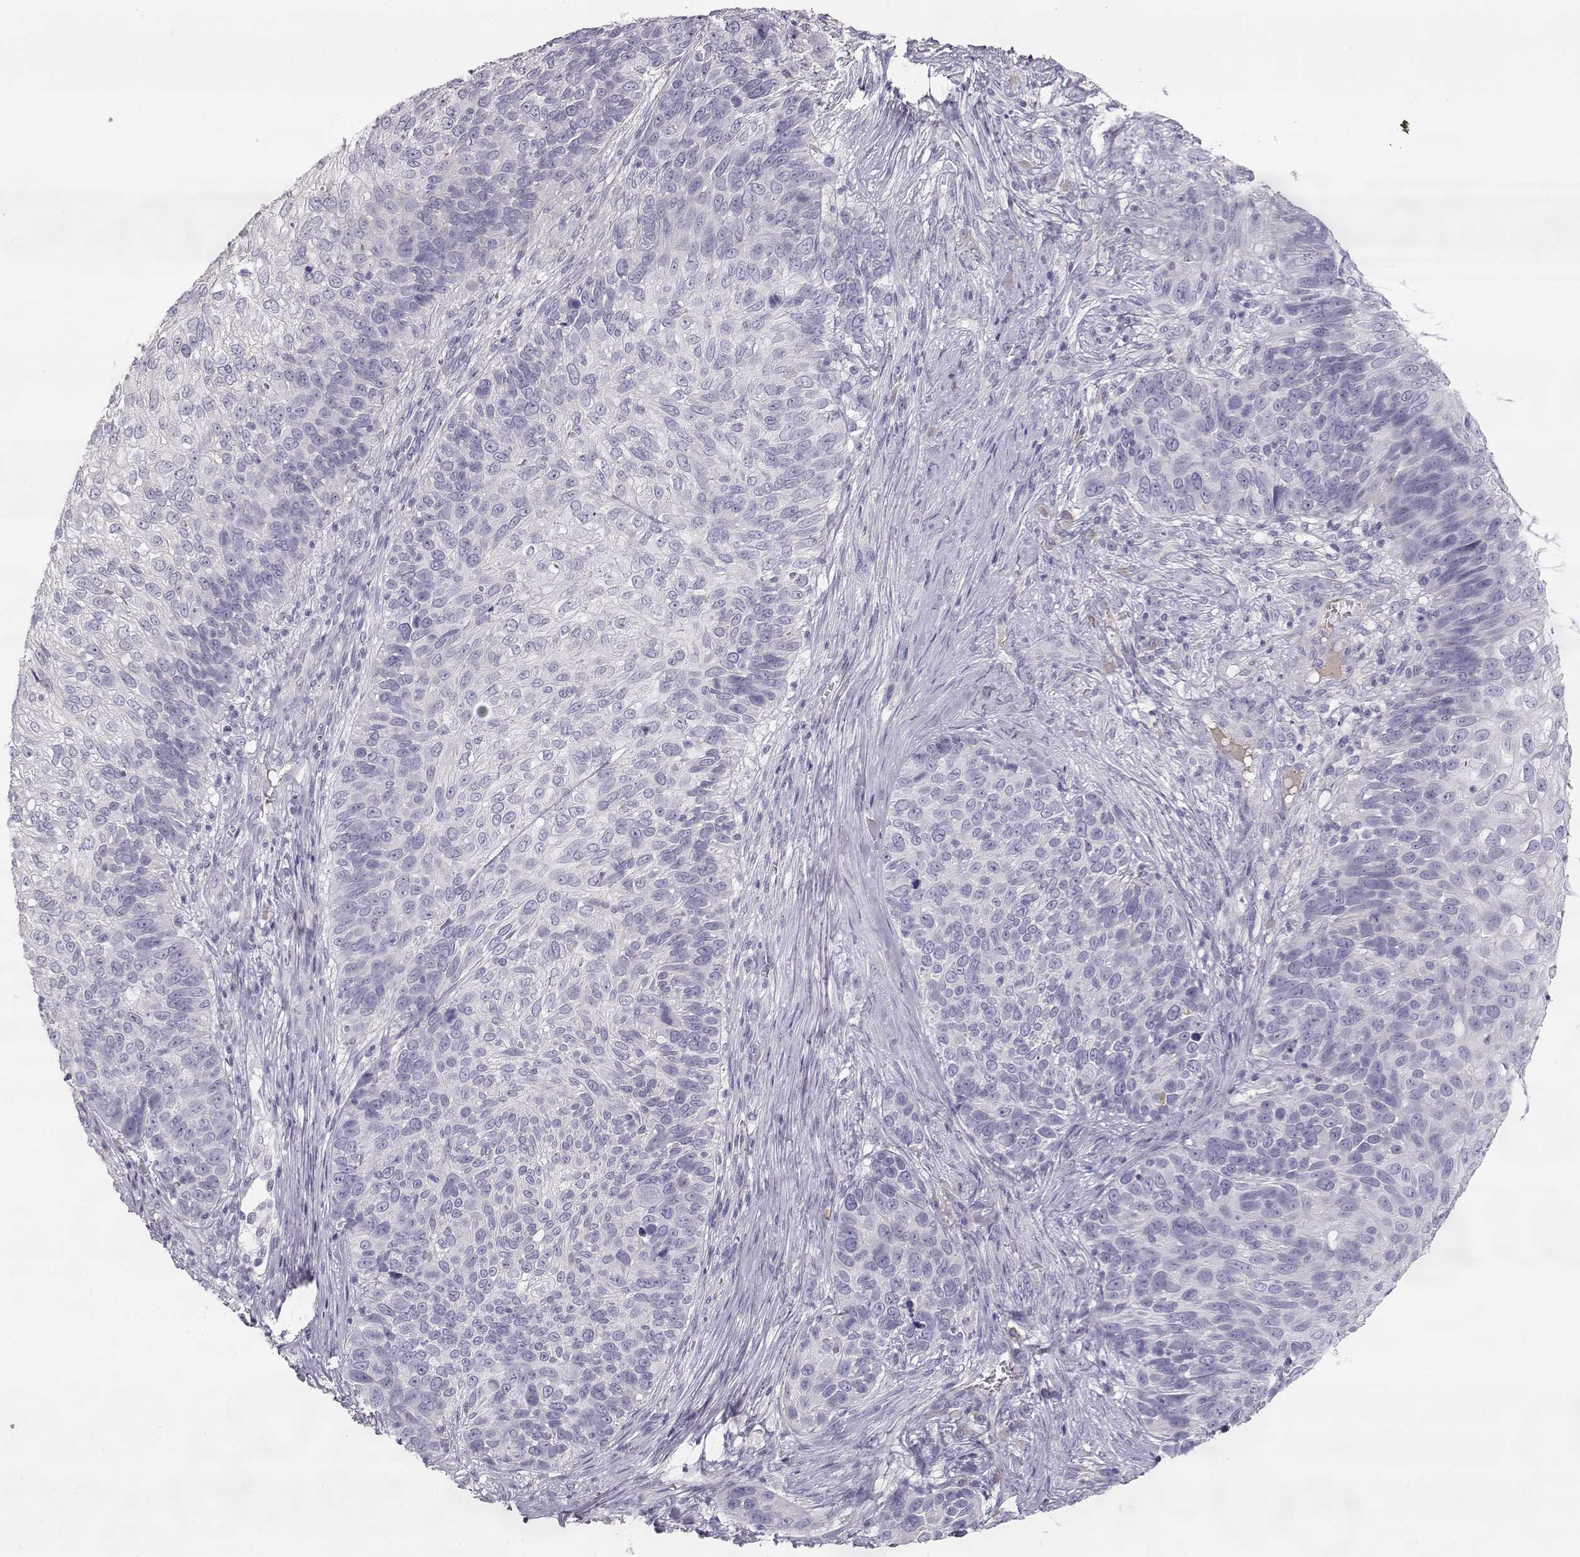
{"staining": {"intensity": "negative", "quantity": "none", "location": "none"}, "tissue": "skin cancer", "cell_type": "Tumor cells", "image_type": "cancer", "snomed": [{"axis": "morphology", "description": "Squamous cell carcinoma, NOS"}, {"axis": "topography", "description": "Skin"}], "caption": "There is no significant expression in tumor cells of skin squamous cell carcinoma.", "gene": "SLCO6A1", "patient": {"sex": "male", "age": 92}}